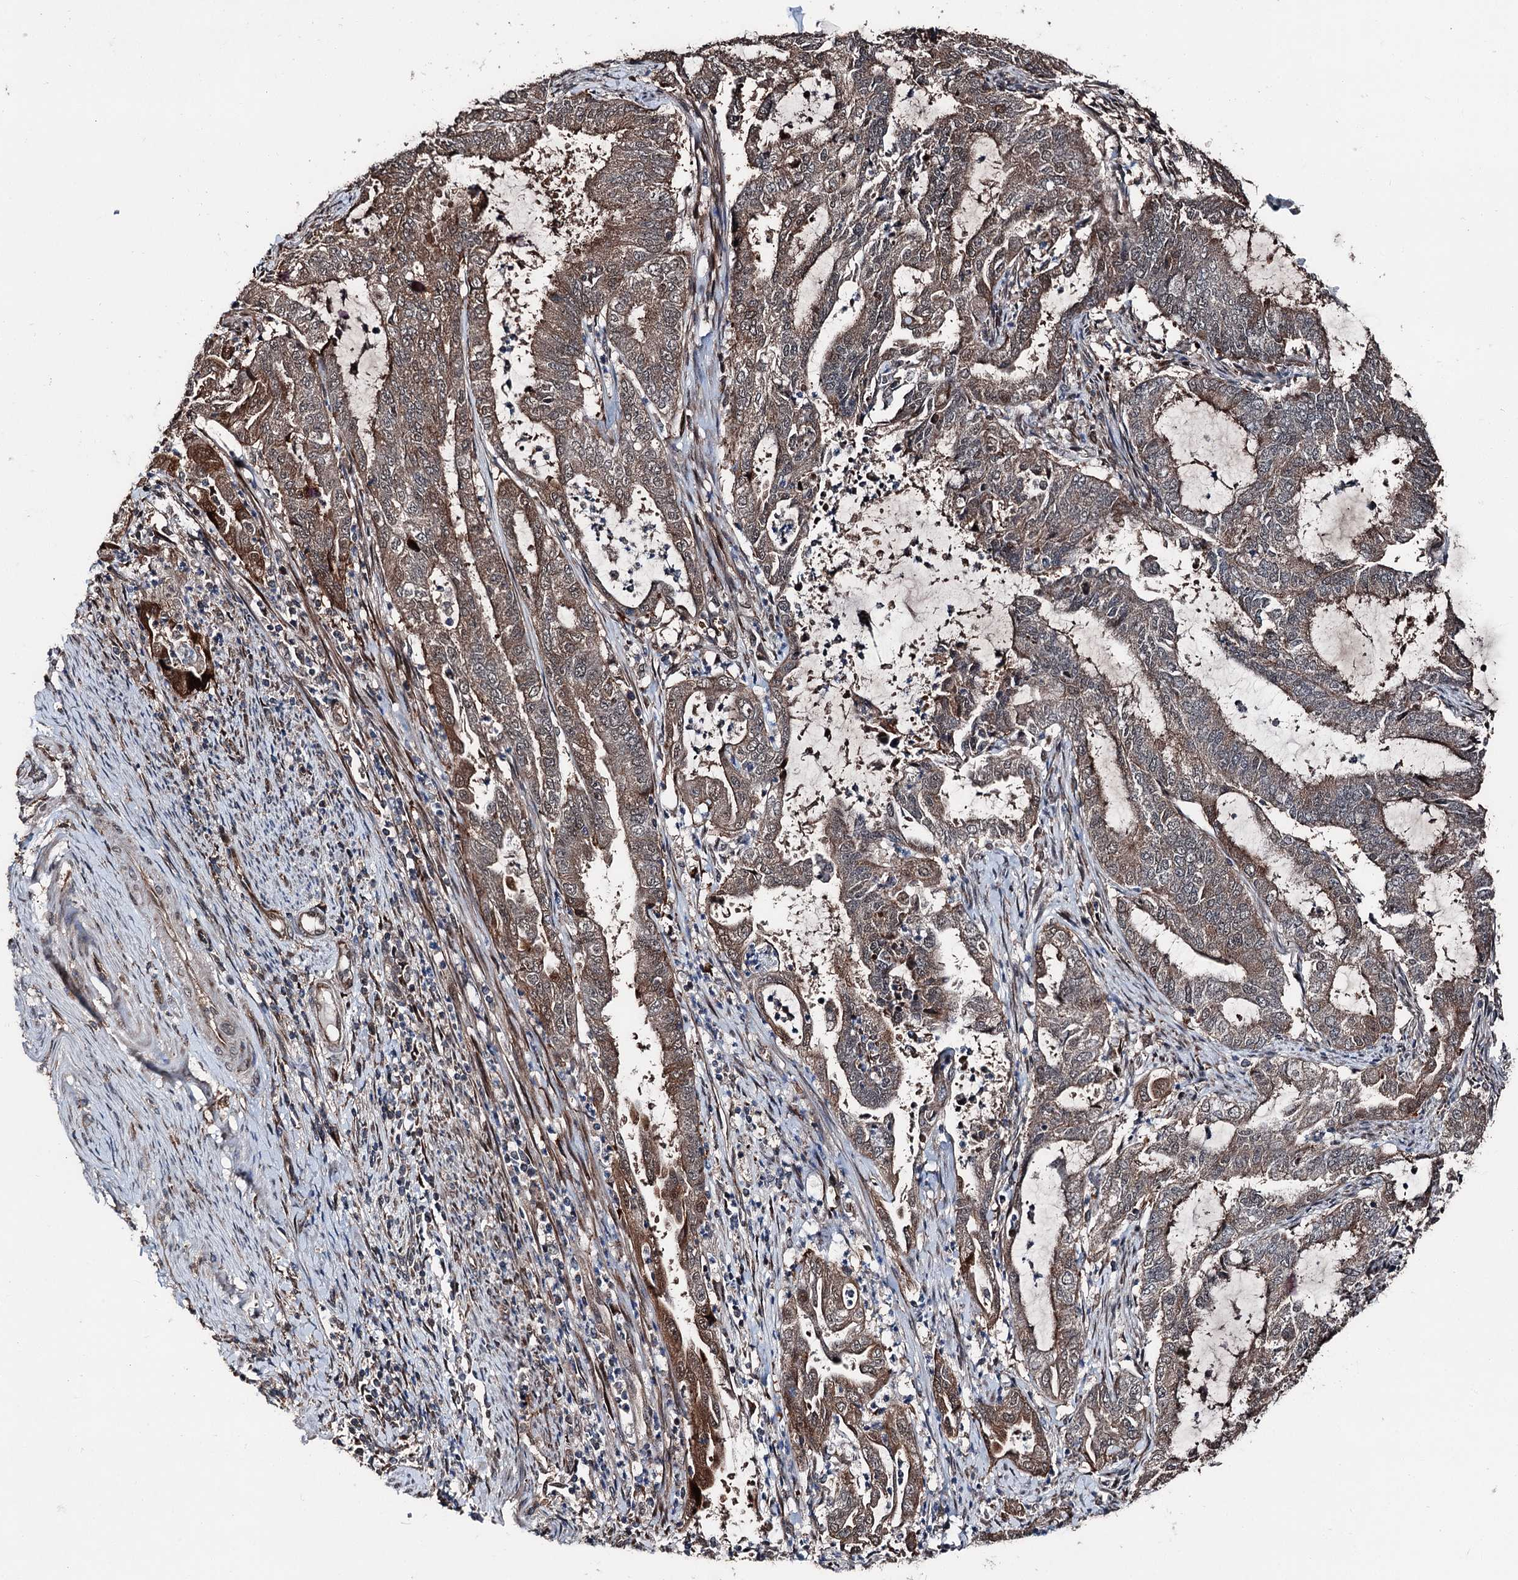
{"staining": {"intensity": "moderate", "quantity": ">75%", "location": "cytoplasmic/membranous"}, "tissue": "endometrial cancer", "cell_type": "Tumor cells", "image_type": "cancer", "snomed": [{"axis": "morphology", "description": "Adenocarcinoma, NOS"}, {"axis": "topography", "description": "Endometrium"}], "caption": "Human adenocarcinoma (endometrial) stained with a protein marker displays moderate staining in tumor cells.", "gene": "PSMD13", "patient": {"sex": "female", "age": 51}}